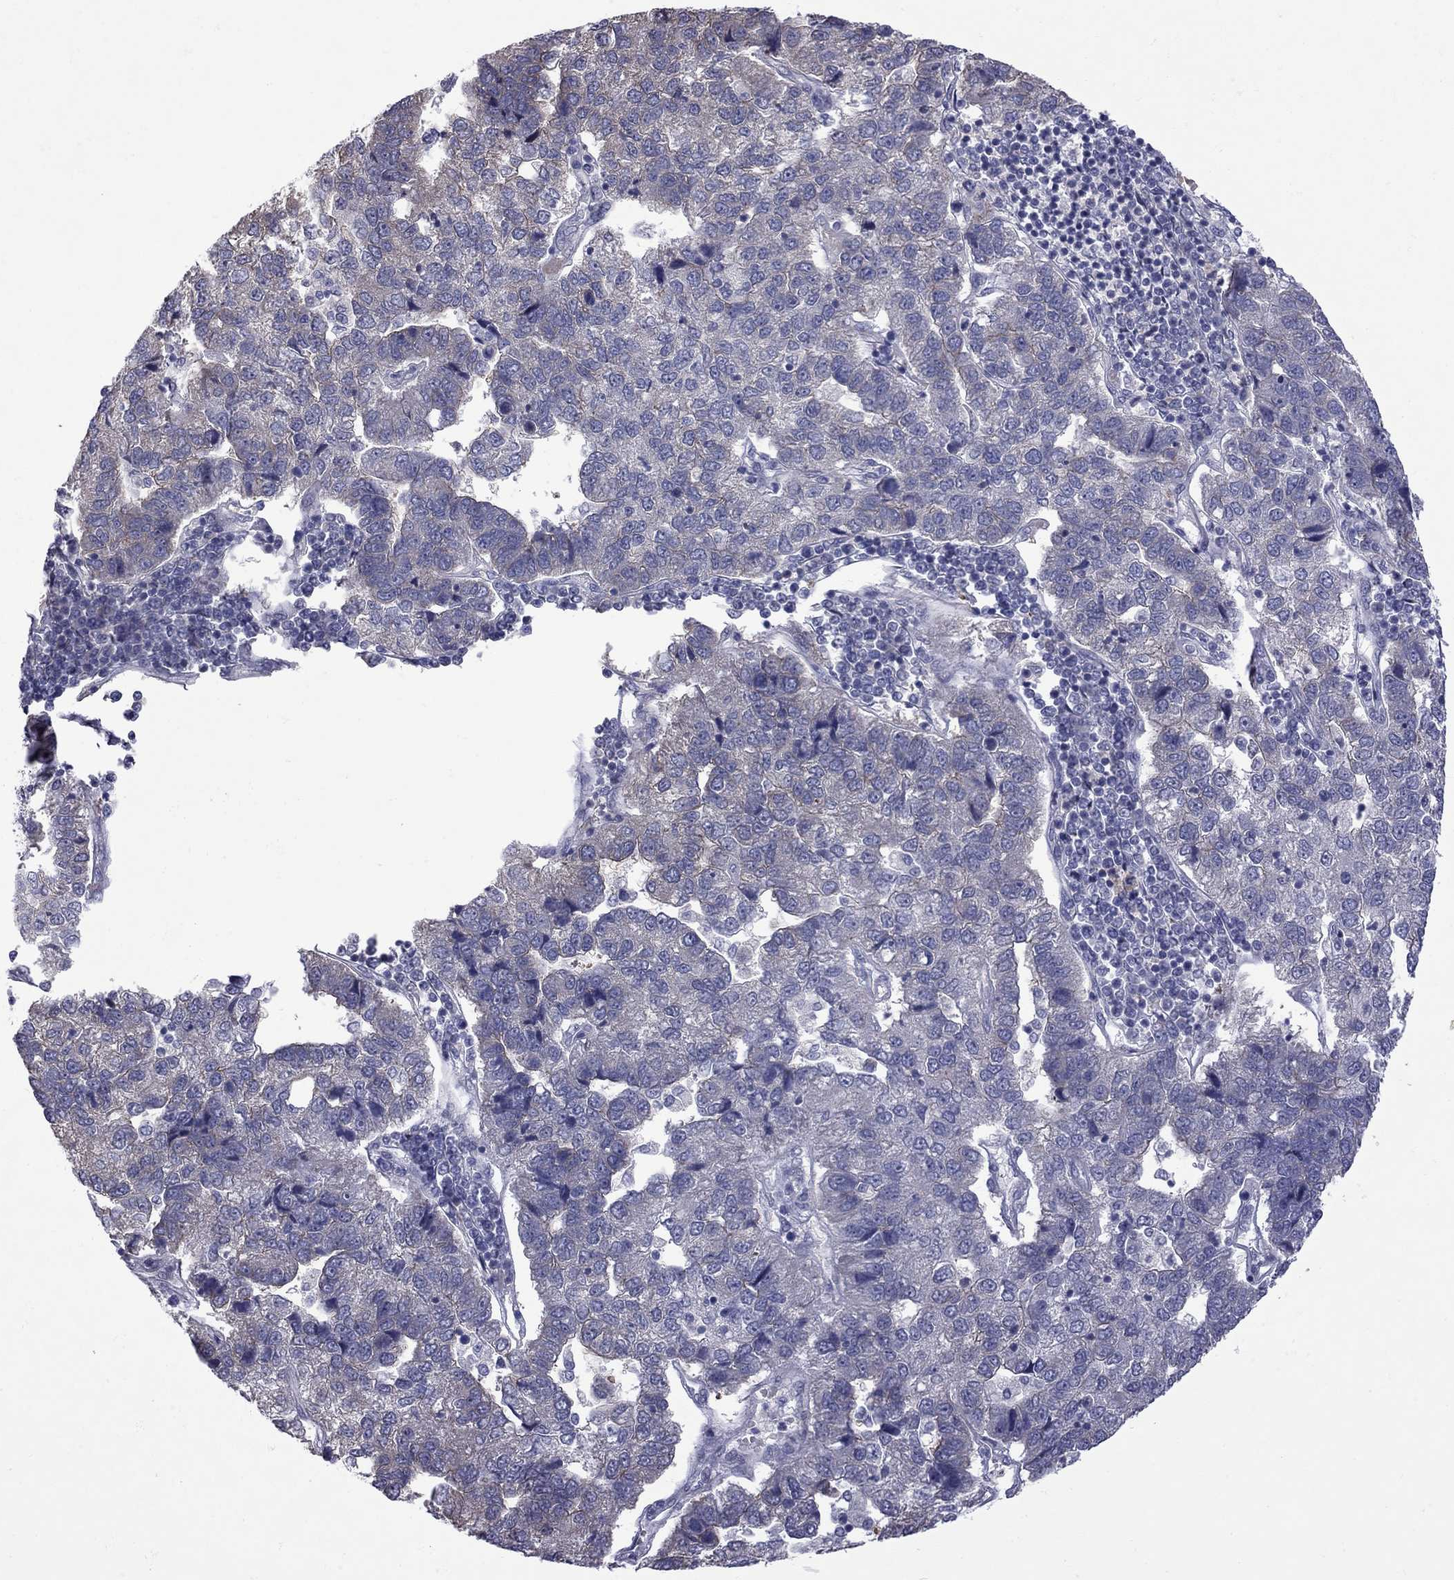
{"staining": {"intensity": "negative", "quantity": "none", "location": "none"}, "tissue": "pancreatic cancer", "cell_type": "Tumor cells", "image_type": "cancer", "snomed": [{"axis": "morphology", "description": "Adenocarcinoma, NOS"}, {"axis": "topography", "description": "Pancreas"}], "caption": "High power microscopy histopathology image of an immunohistochemistry photomicrograph of adenocarcinoma (pancreatic), revealing no significant staining in tumor cells. (IHC, brightfield microscopy, high magnification).", "gene": "NRARP", "patient": {"sex": "female", "age": 61}}